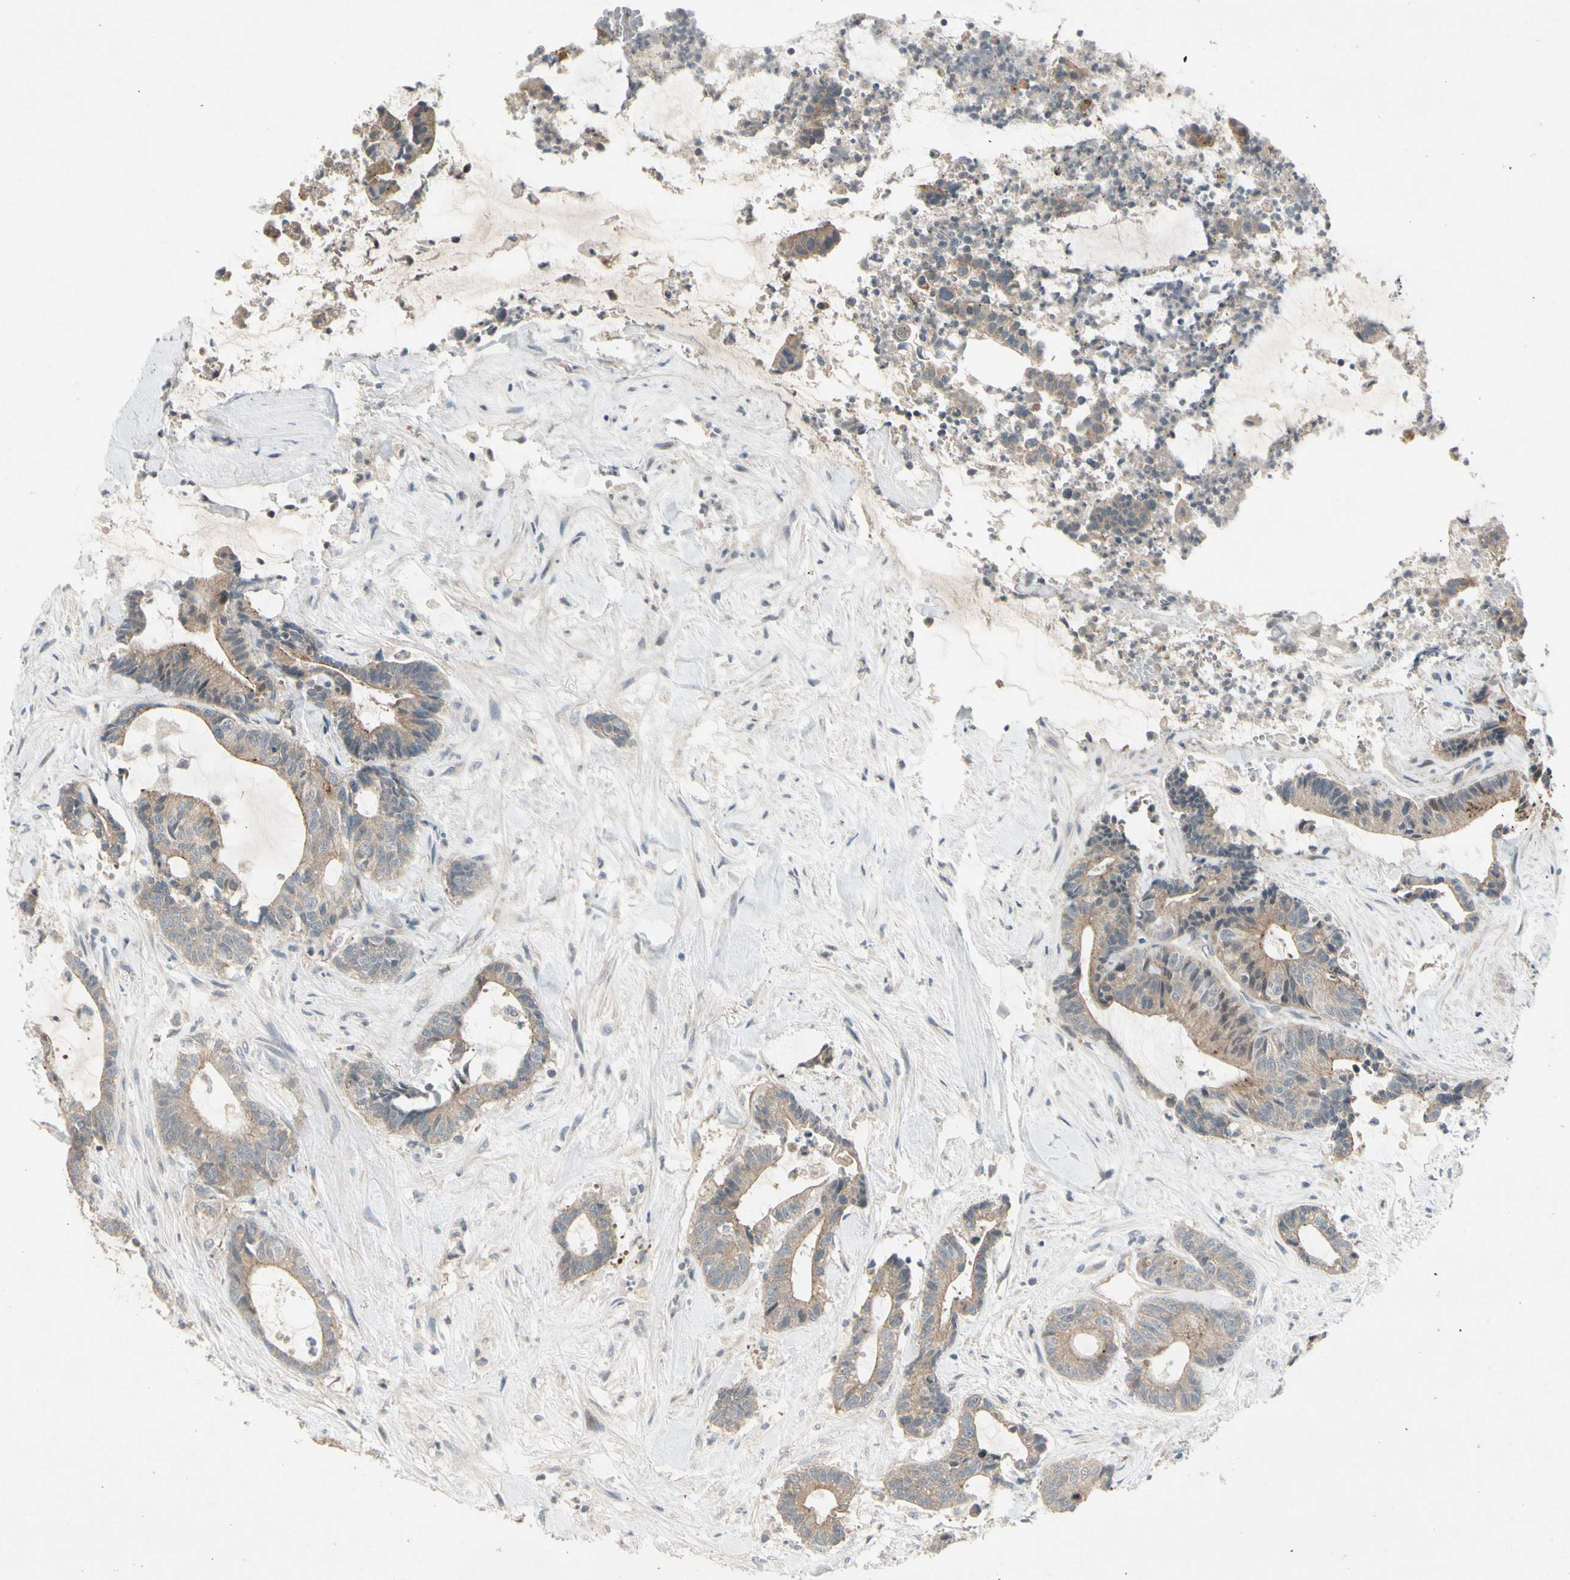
{"staining": {"intensity": "weak", "quantity": ">75%", "location": "cytoplasmic/membranous"}, "tissue": "colorectal cancer", "cell_type": "Tumor cells", "image_type": "cancer", "snomed": [{"axis": "morphology", "description": "Adenocarcinoma, NOS"}, {"axis": "topography", "description": "Colon"}], "caption": "Immunohistochemical staining of human adenocarcinoma (colorectal) displays low levels of weak cytoplasmic/membranous positivity in approximately >75% of tumor cells.", "gene": "ICAM5", "patient": {"sex": "female", "age": 84}}